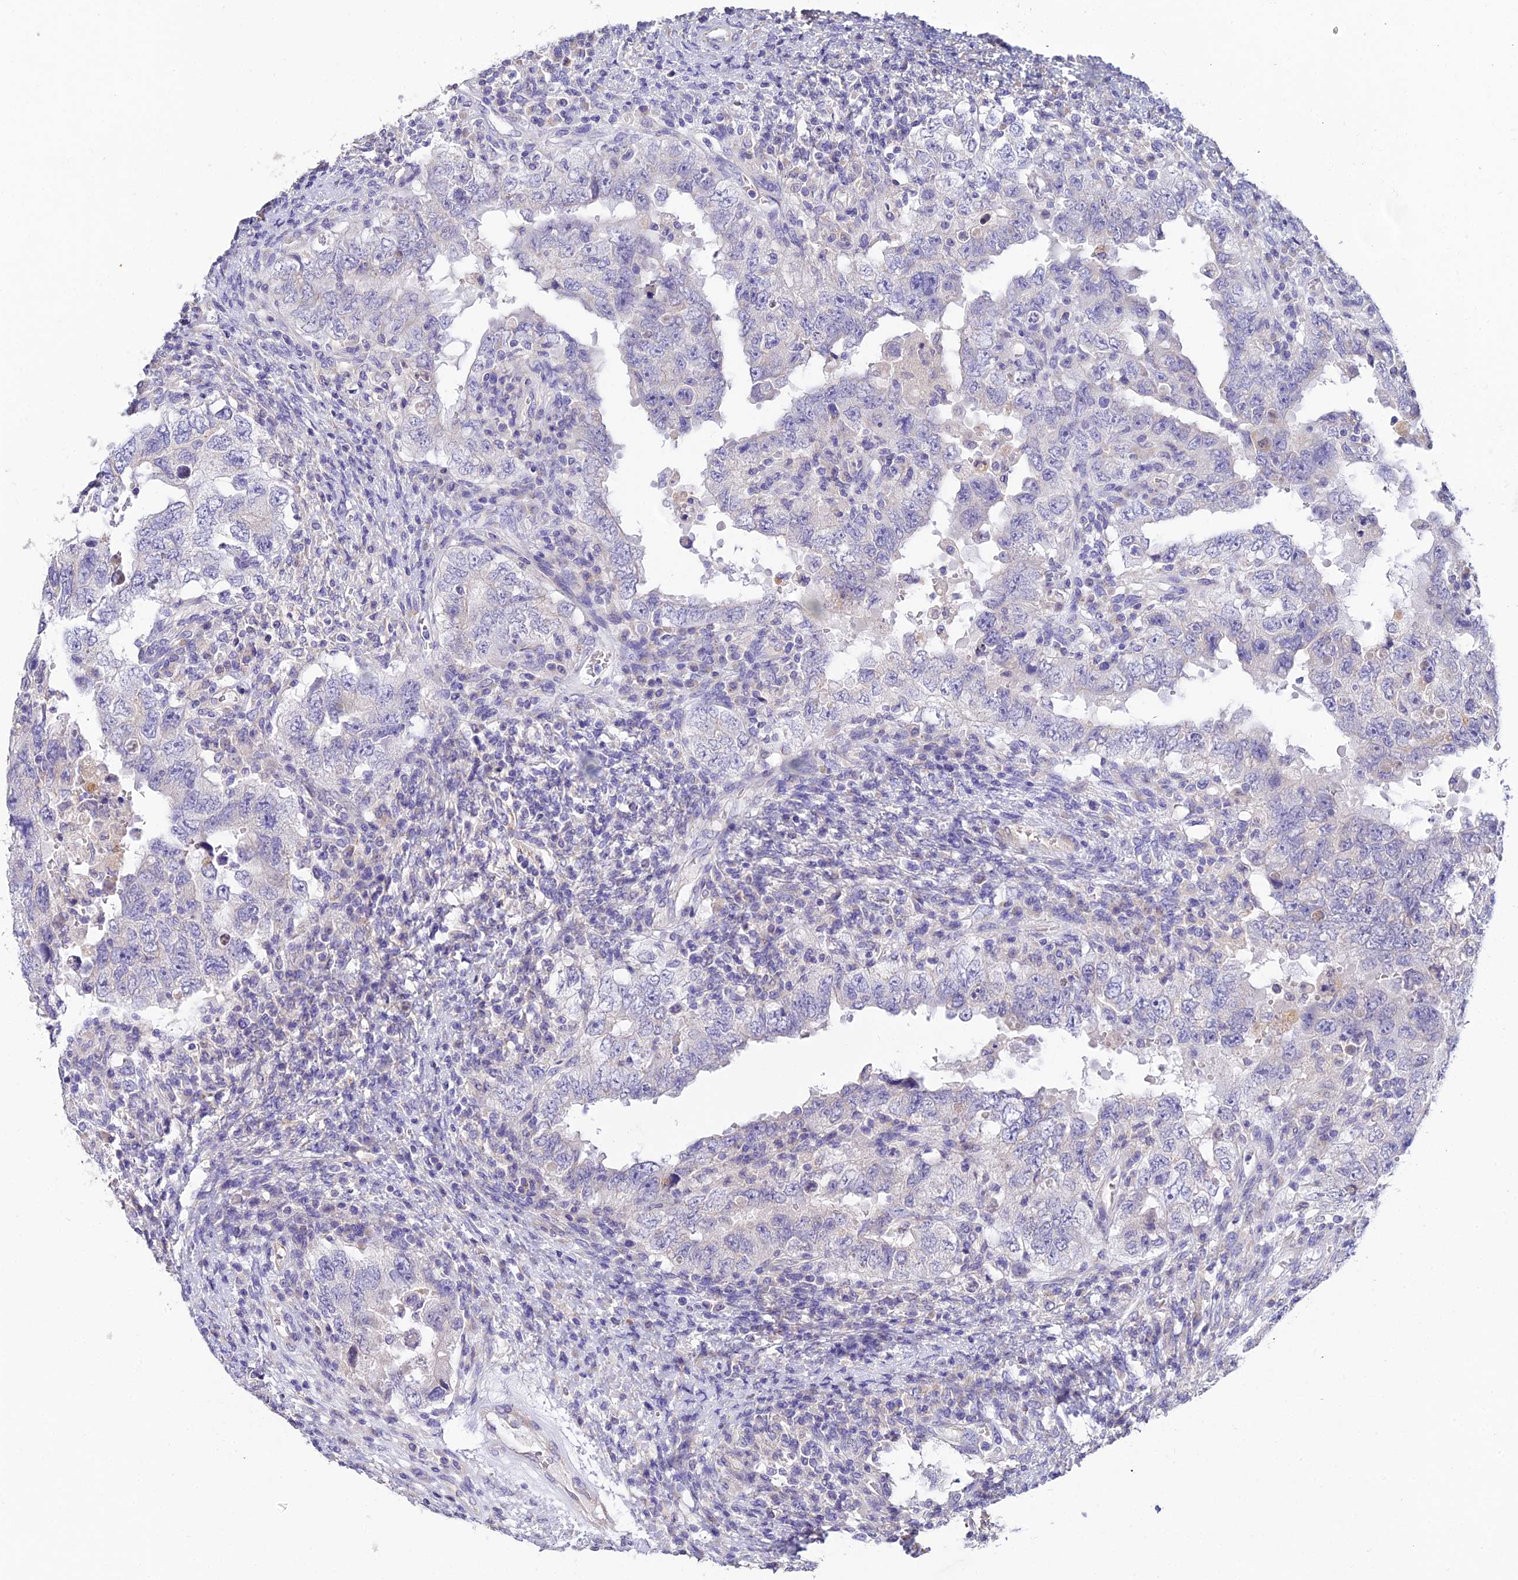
{"staining": {"intensity": "negative", "quantity": "none", "location": "none"}, "tissue": "testis cancer", "cell_type": "Tumor cells", "image_type": "cancer", "snomed": [{"axis": "morphology", "description": "Carcinoma, Embryonal, NOS"}, {"axis": "topography", "description": "Testis"}], "caption": "Testis embryonal carcinoma was stained to show a protein in brown. There is no significant positivity in tumor cells.", "gene": "ARL8B", "patient": {"sex": "male", "age": 26}}